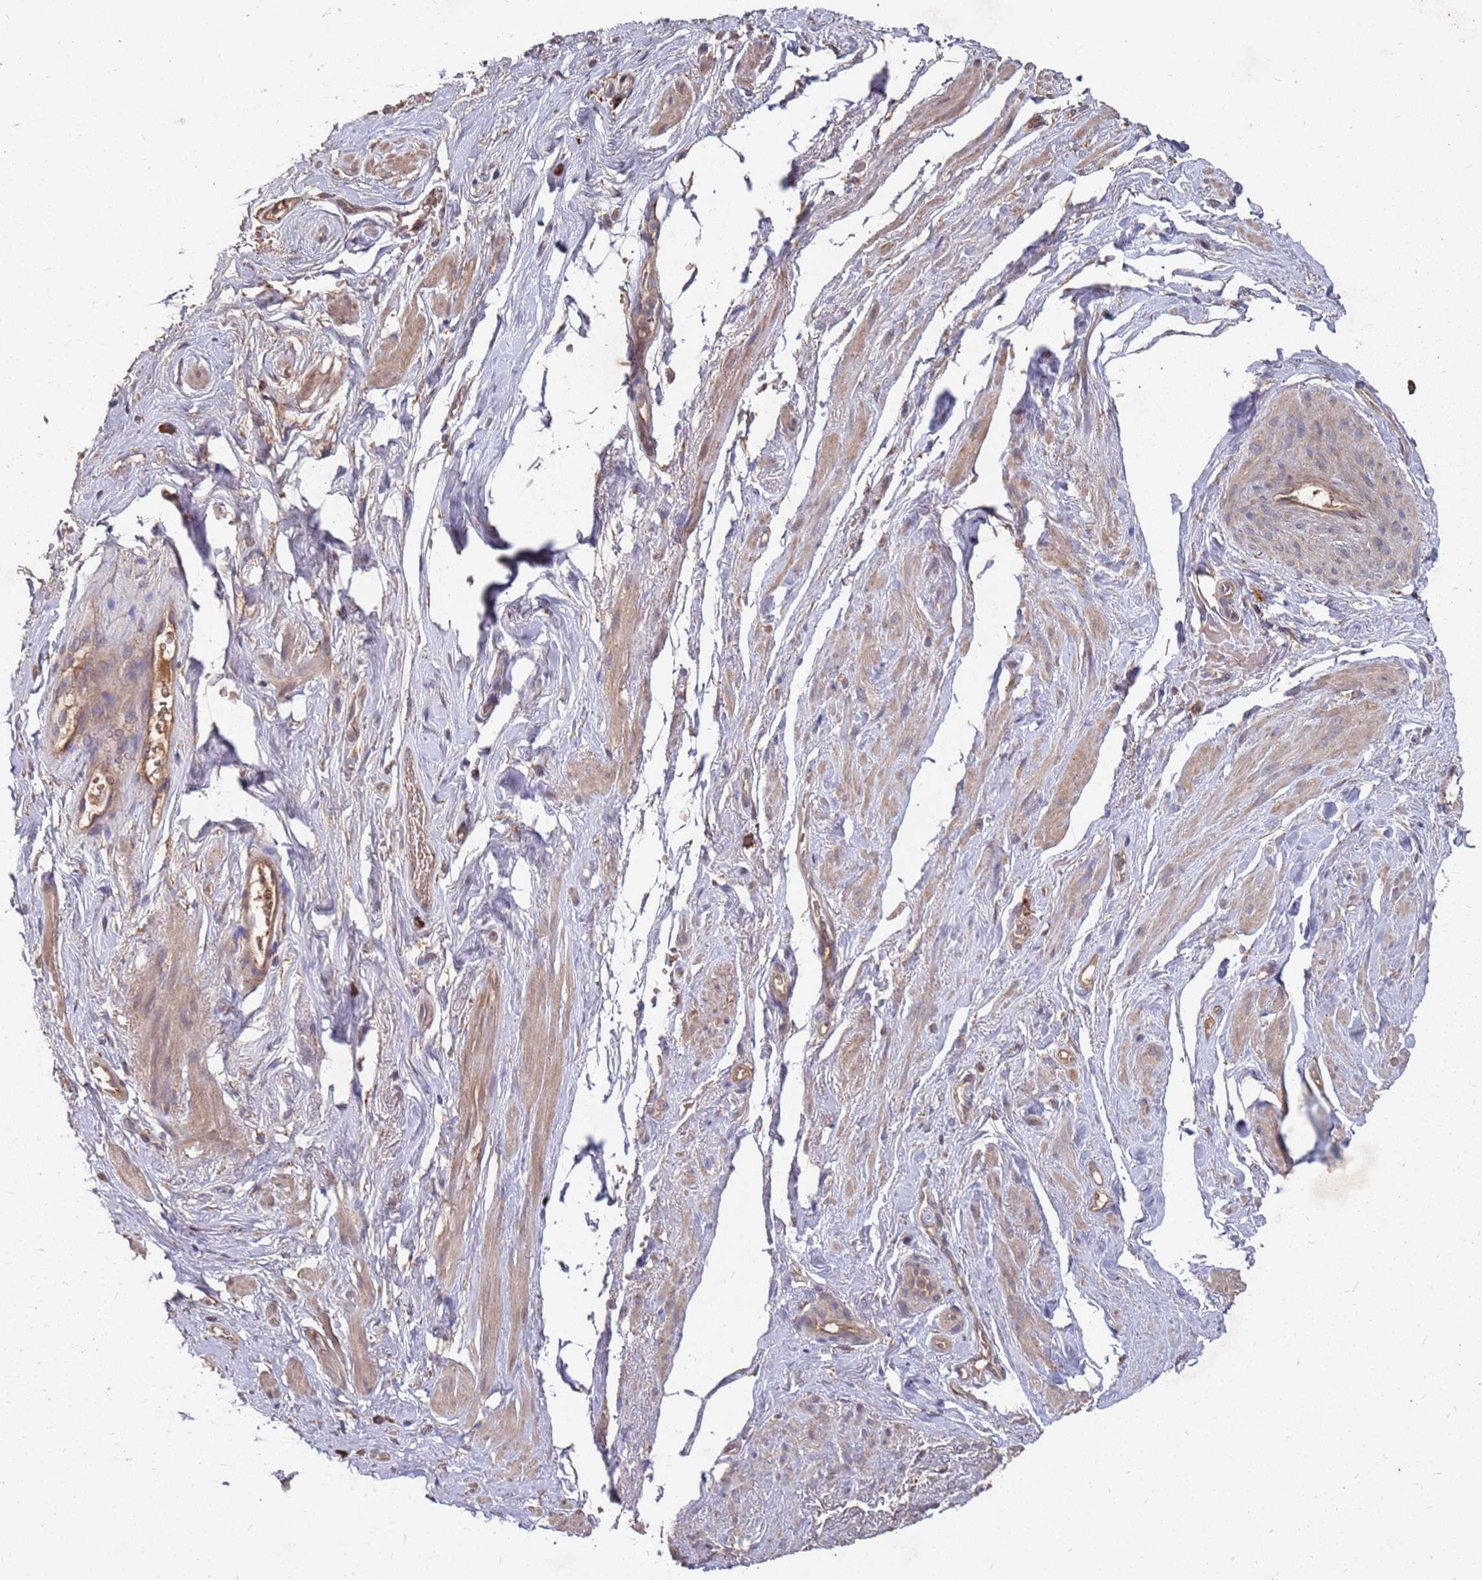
{"staining": {"intensity": "weak", "quantity": "25%-75%", "location": "cytoplasmic/membranous"}, "tissue": "smooth muscle", "cell_type": "Smooth muscle cells", "image_type": "normal", "snomed": [{"axis": "morphology", "description": "Normal tissue, NOS"}, {"axis": "topography", "description": "Smooth muscle"}, {"axis": "topography", "description": "Peripheral nerve tissue"}], "caption": "Protein expression analysis of benign human smooth muscle reveals weak cytoplasmic/membranous staining in approximately 25%-75% of smooth muscle cells. (Brightfield microscopy of DAB IHC at high magnification).", "gene": "ATG5", "patient": {"sex": "male", "age": 69}}